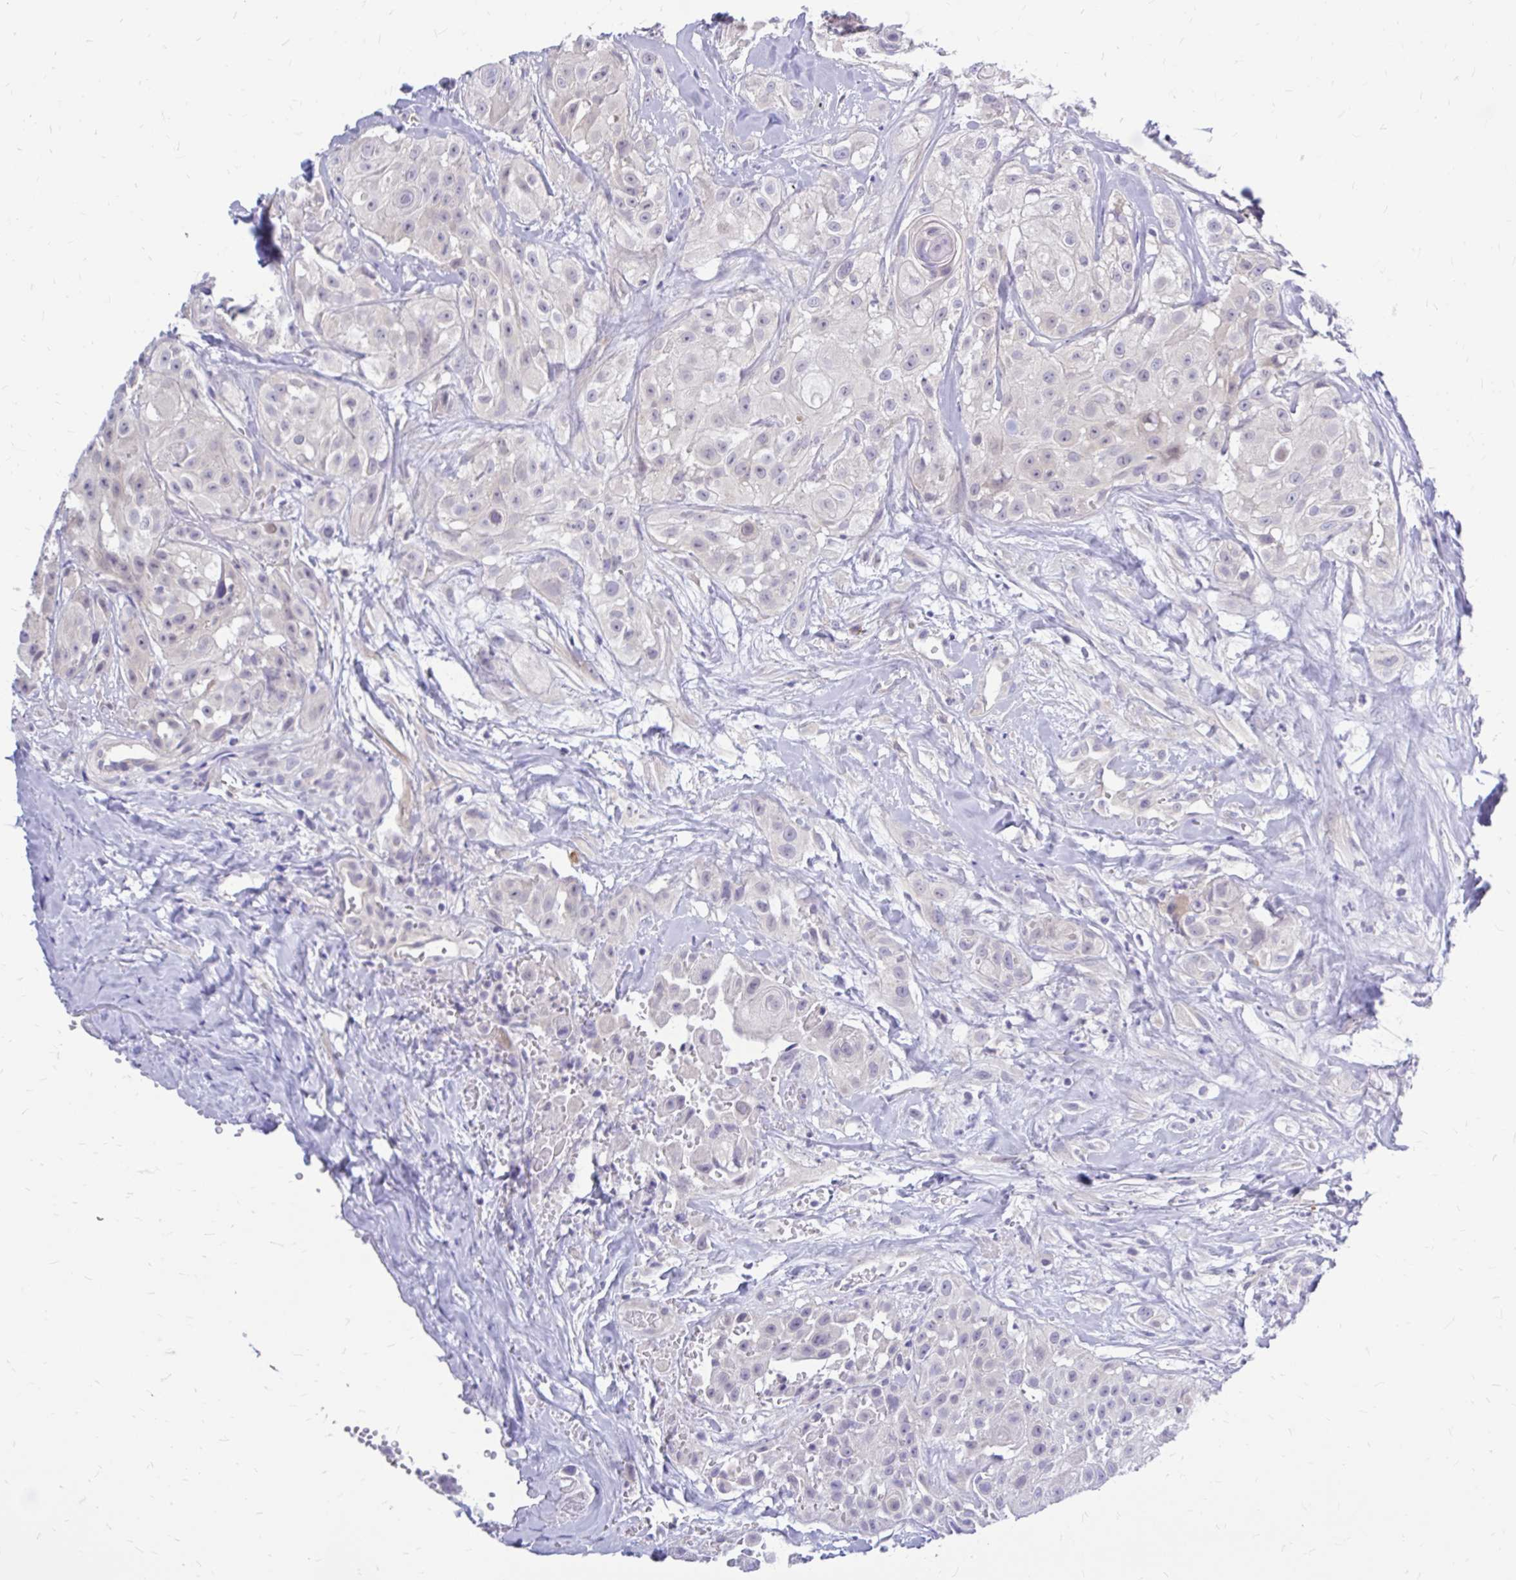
{"staining": {"intensity": "negative", "quantity": "none", "location": "none"}, "tissue": "head and neck cancer", "cell_type": "Tumor cells", "image_type": "cancer", "snomed": [{"axis": "morphology", "description": "Squamous cell carcinoma, NOS"}, {"axis": "topography", "description": "Head-Neck"}], "caption": "Immunohistochemistry image of human head and neck squamous cell carcinoma stained for a protein (brown), which demonstrates no staining in tumor cells.", "gene": "MAP1LC3A", "patient": {"sex": "male", "age": 83}}